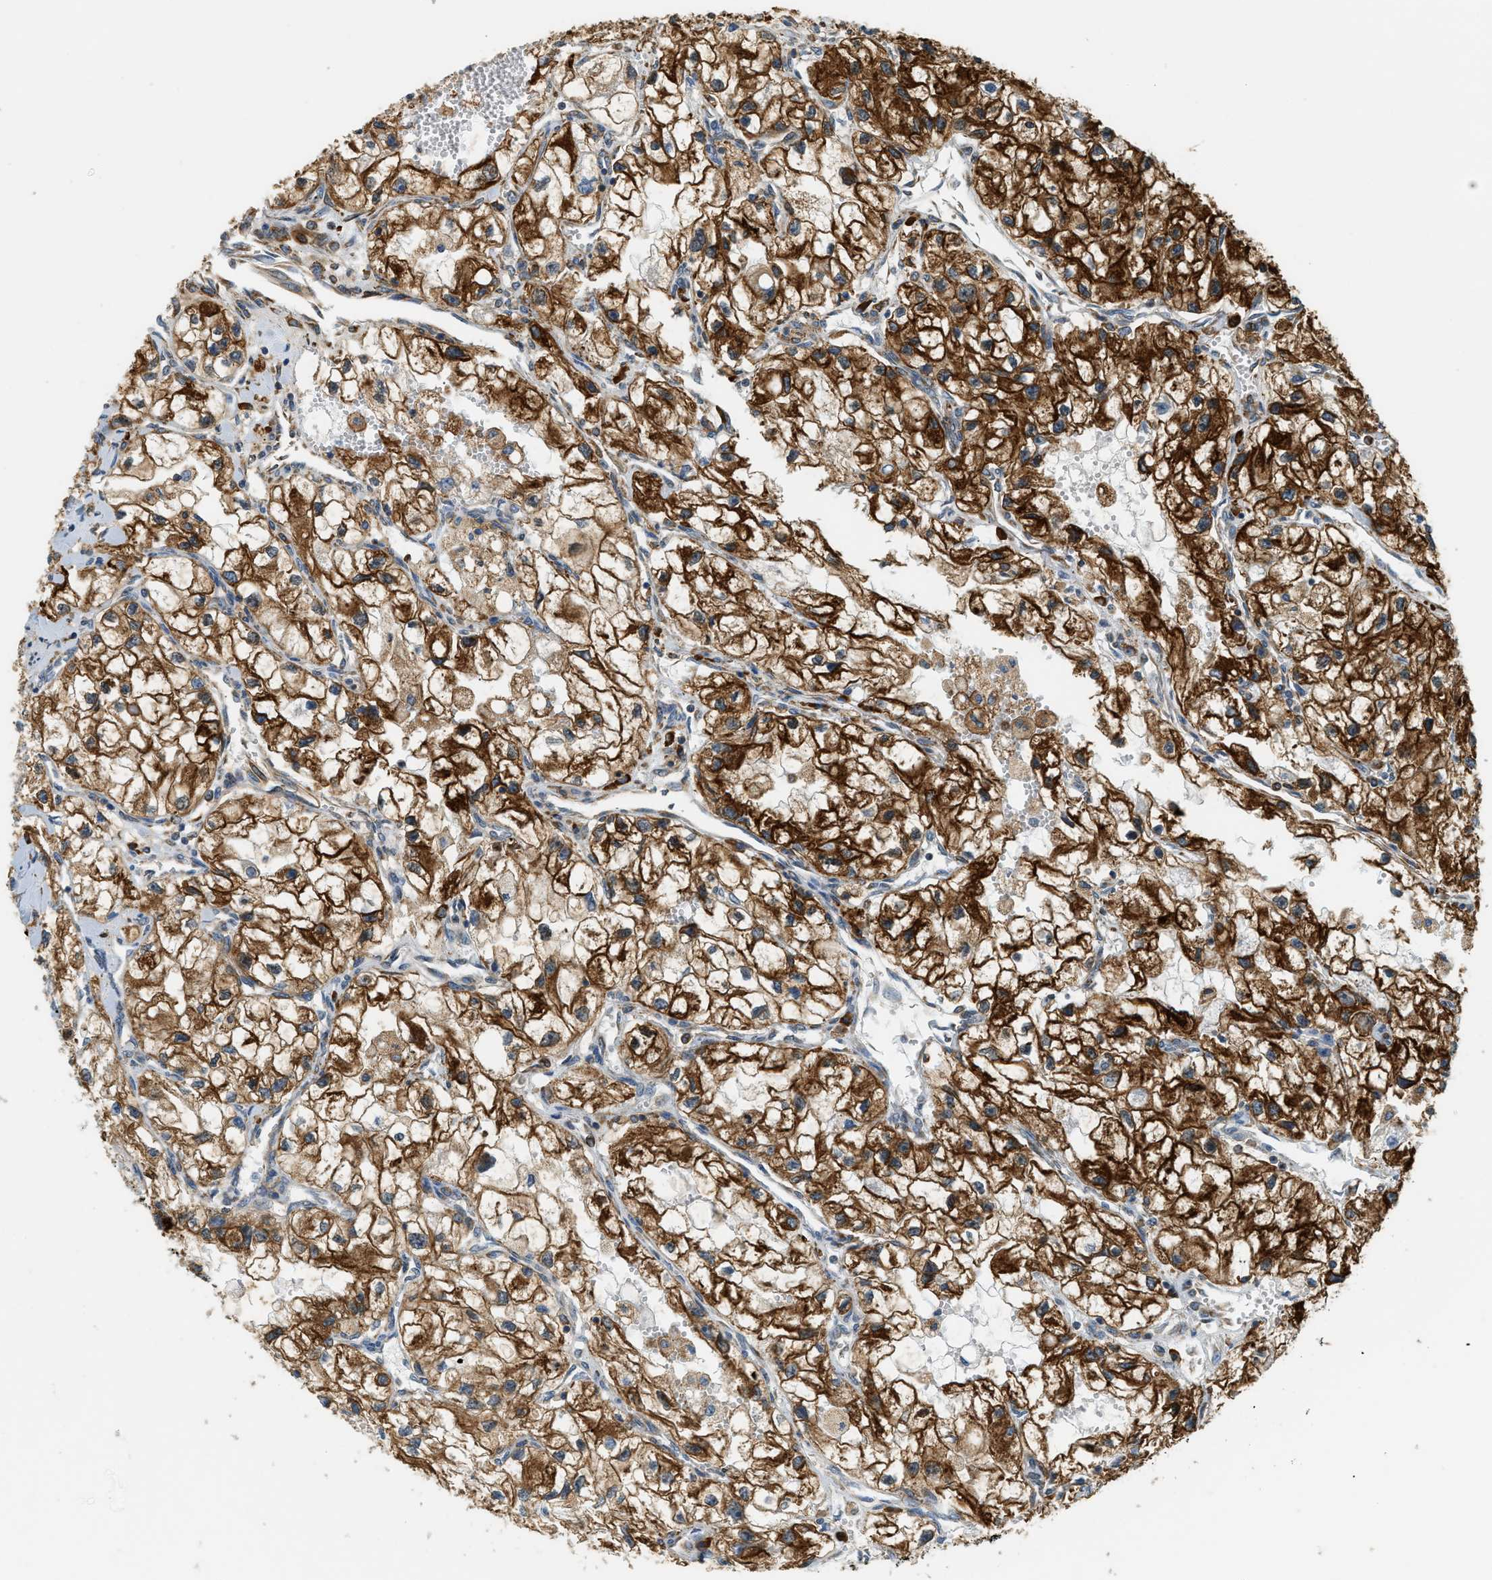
{"staining": {"intensity": "strong", "quantity": ">75%", "location": "cytoplasmic/membranous"}, "tissue": "renal cancer", "cell_type": "Tumor cells", "image_type": "cancer", "snomed": [{"axis": "morphology", "description": "Adenocarcinoma, NOS"}, {"axis": "topography", "description": "Kidney"}], "caption": "A high-resolution histopathology image shows immunohistochemistry staining of renal cancer, which displays strong cytoplasmic/membranous staining in approximately >75% of tumor cells.", "gene": "SEMA4D", "patient": {"sex": "female", "age": 70}}